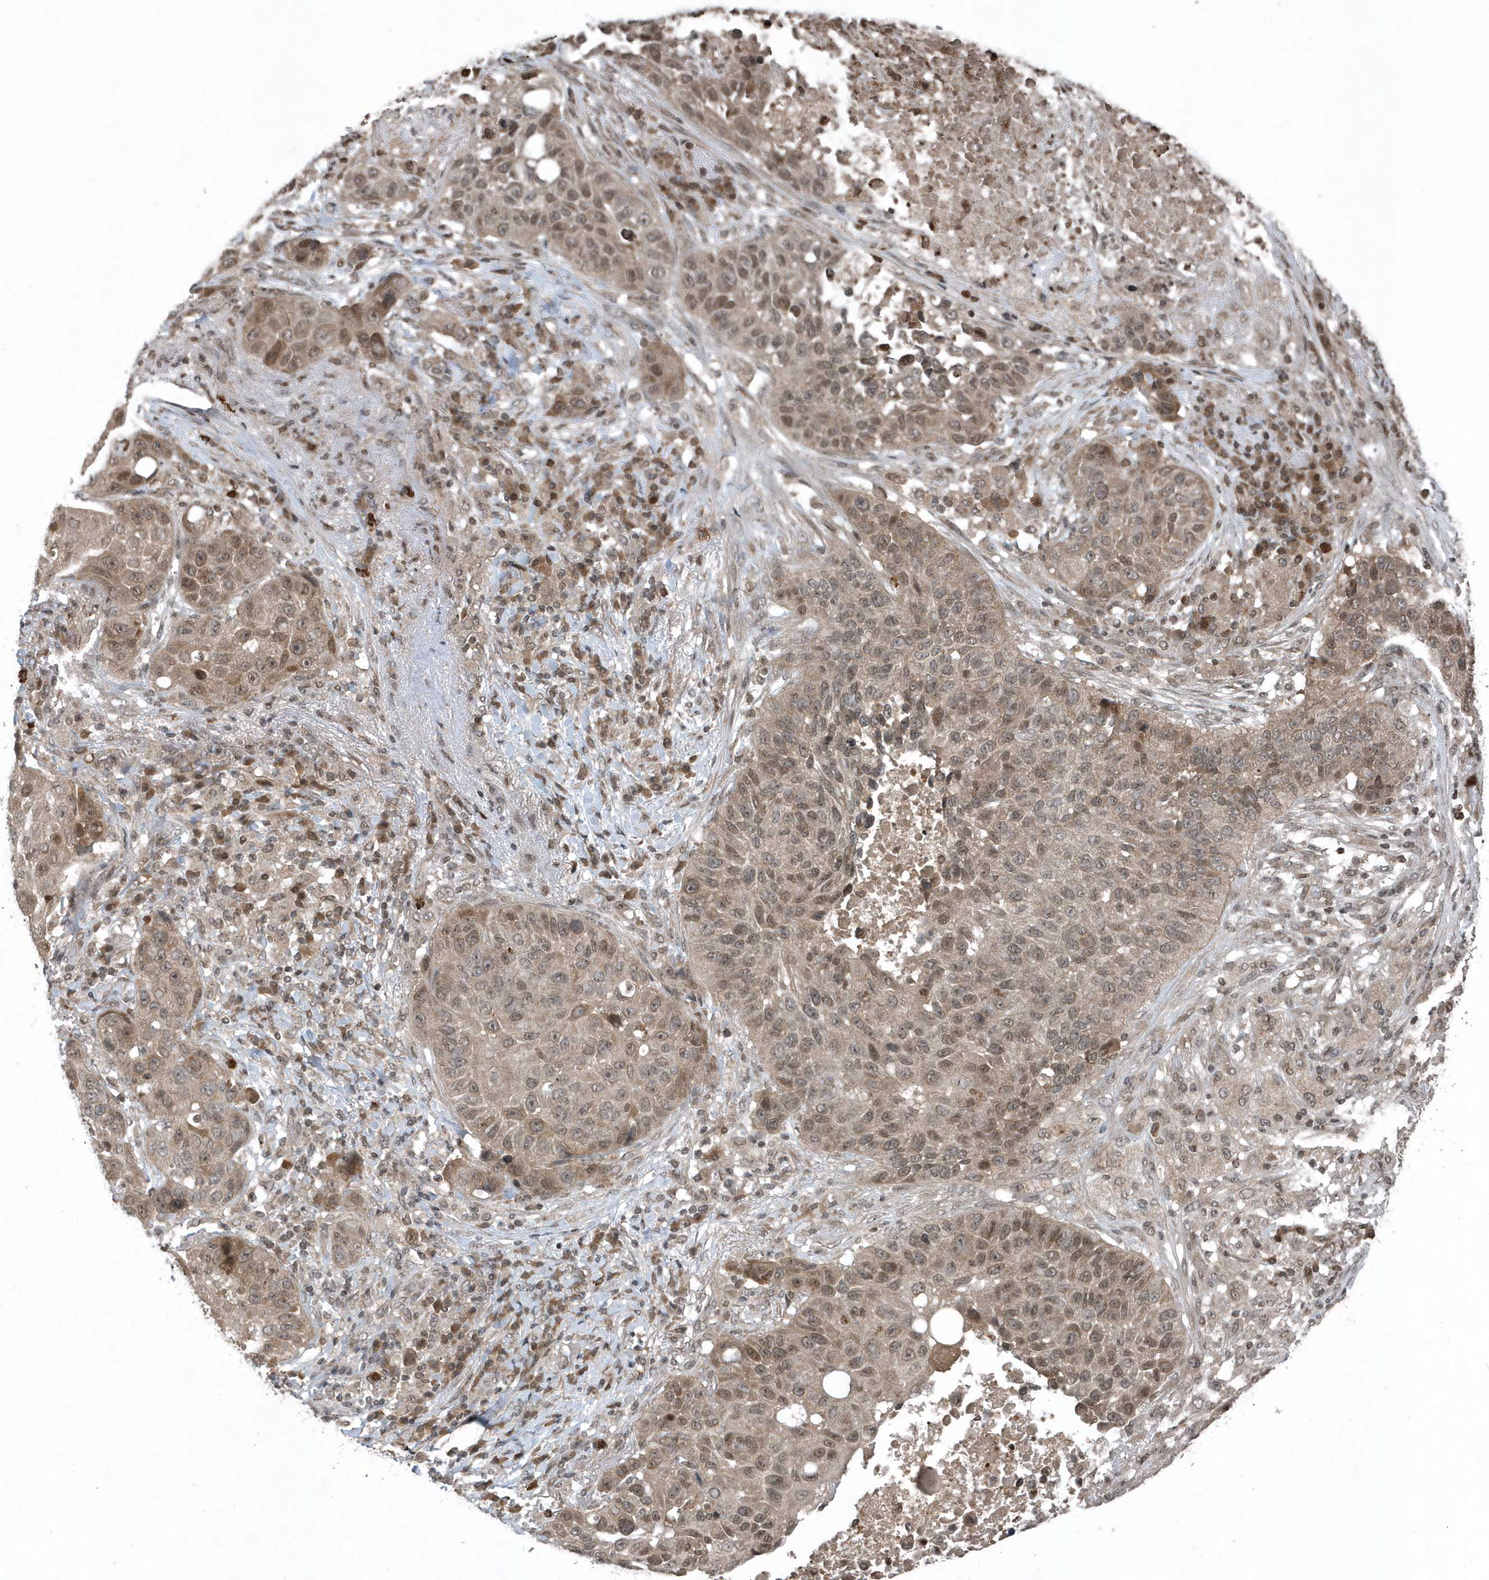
{"staining": {"intensity": "weak", "quantity": ">75%", "location": "cytoplasmic/membranous,nuclear"}, "tissue": "lung cancer", "cell_type": "Tumor cells", "image_type": "cancer", "snomed": [{"axis": "morphology", "description": "Squamous cell carcinoma, NOS"}, {"axis": "topography", "description": "Lung"}], "caption": "Protein expression analysis of human lung cancer (squamous cell carcinoma) reveals weak cytoplasmic/membranous and nuclear staining in about >75% of tumor cells.", "gene": "EIF2B1", "patient": {"sex": "male", "age": 57}}